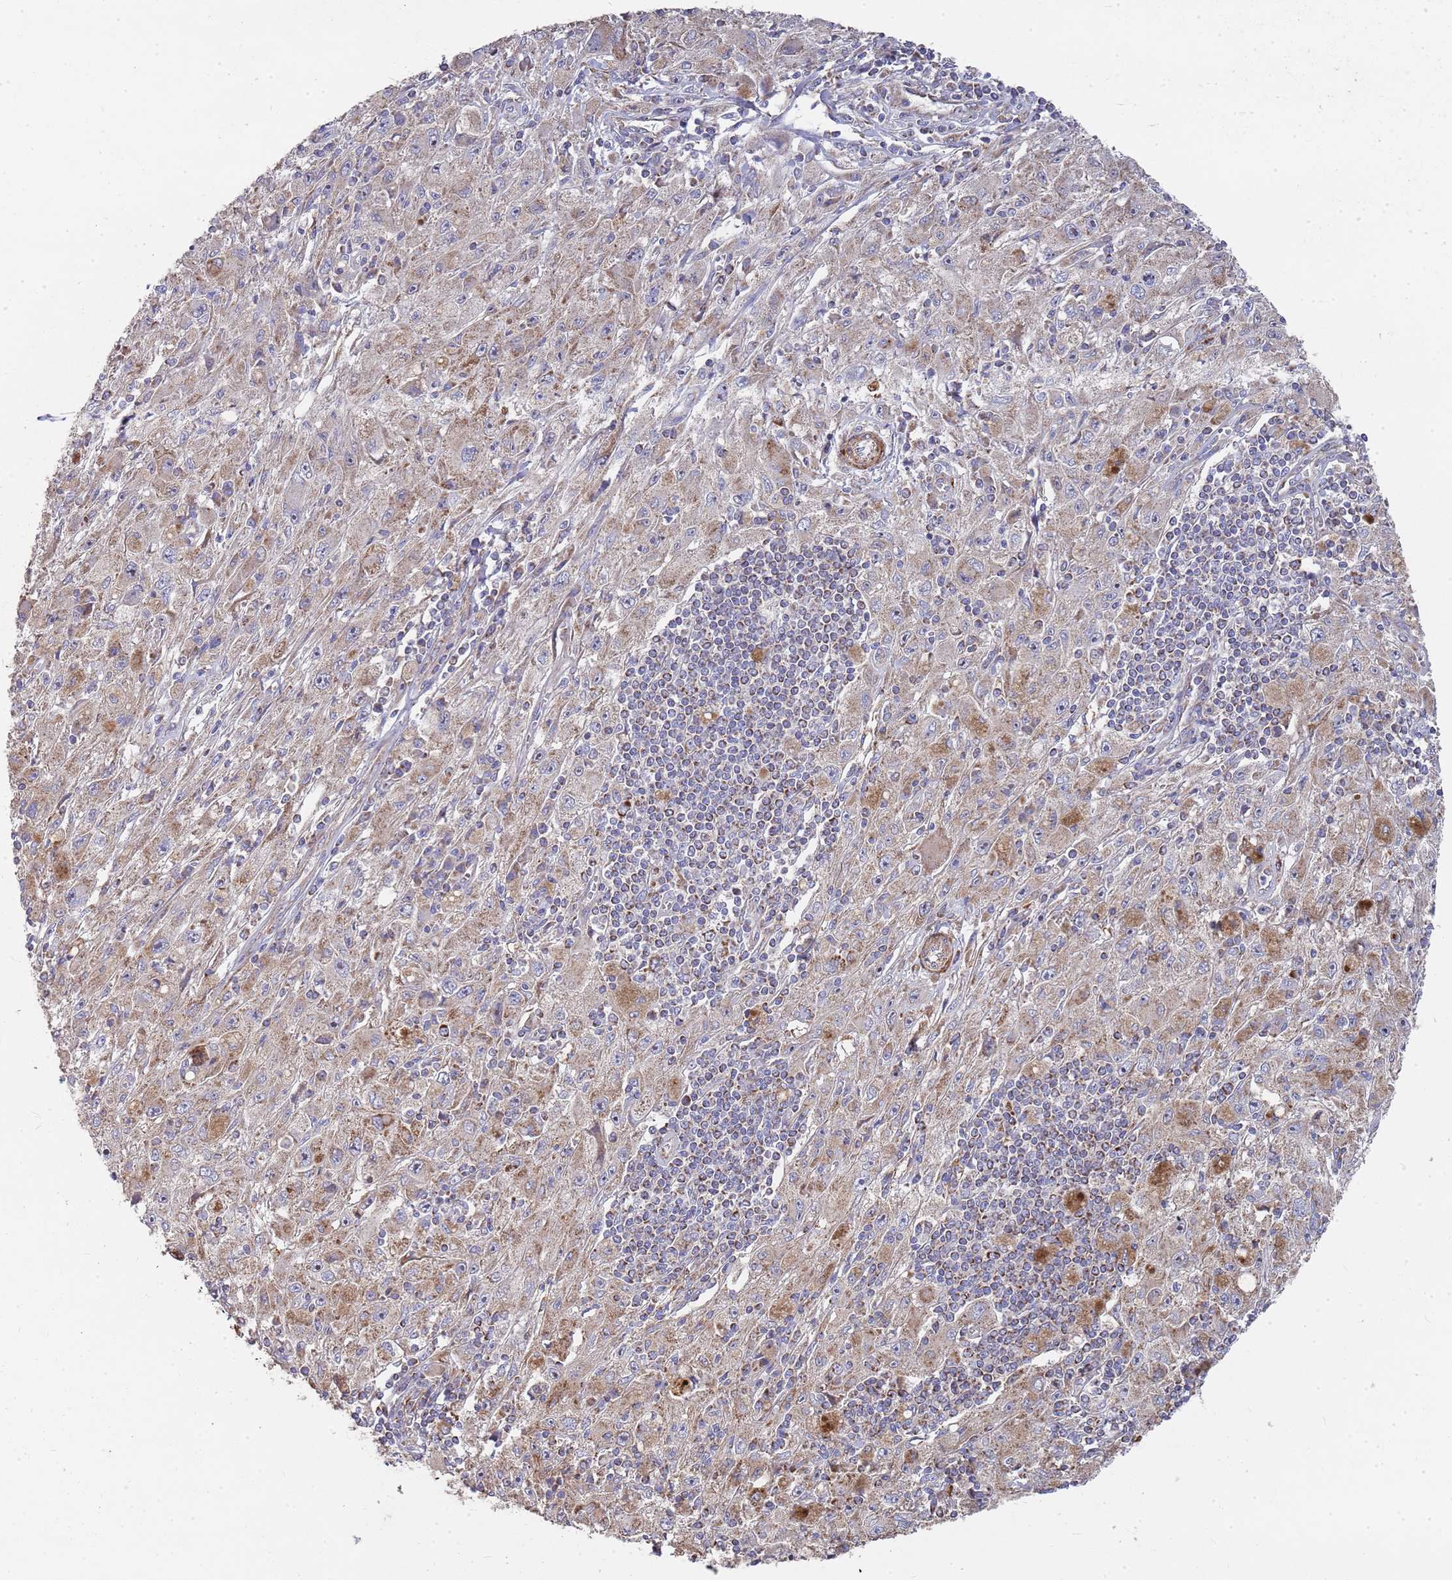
{"staining": {"intensity": "moderate", "quantity": ">75%", "location": "cytoplasmic/membranous"}, "tissue": "melanoma", "cell_type": "Tumor cells", "image_type": "cancer", "snomed": [{"axis": "morphology", "description": "Malignant melanoma, Metastatic site"}, {"axis": "topography", "description": "Skin"}], "caption": "Moderate cytoplasmic/membranous staining is seen in about >75% of tumor cells in melanoma.", "gene": "WDFY3", "patient": {"sex": "male", "age": 53}}